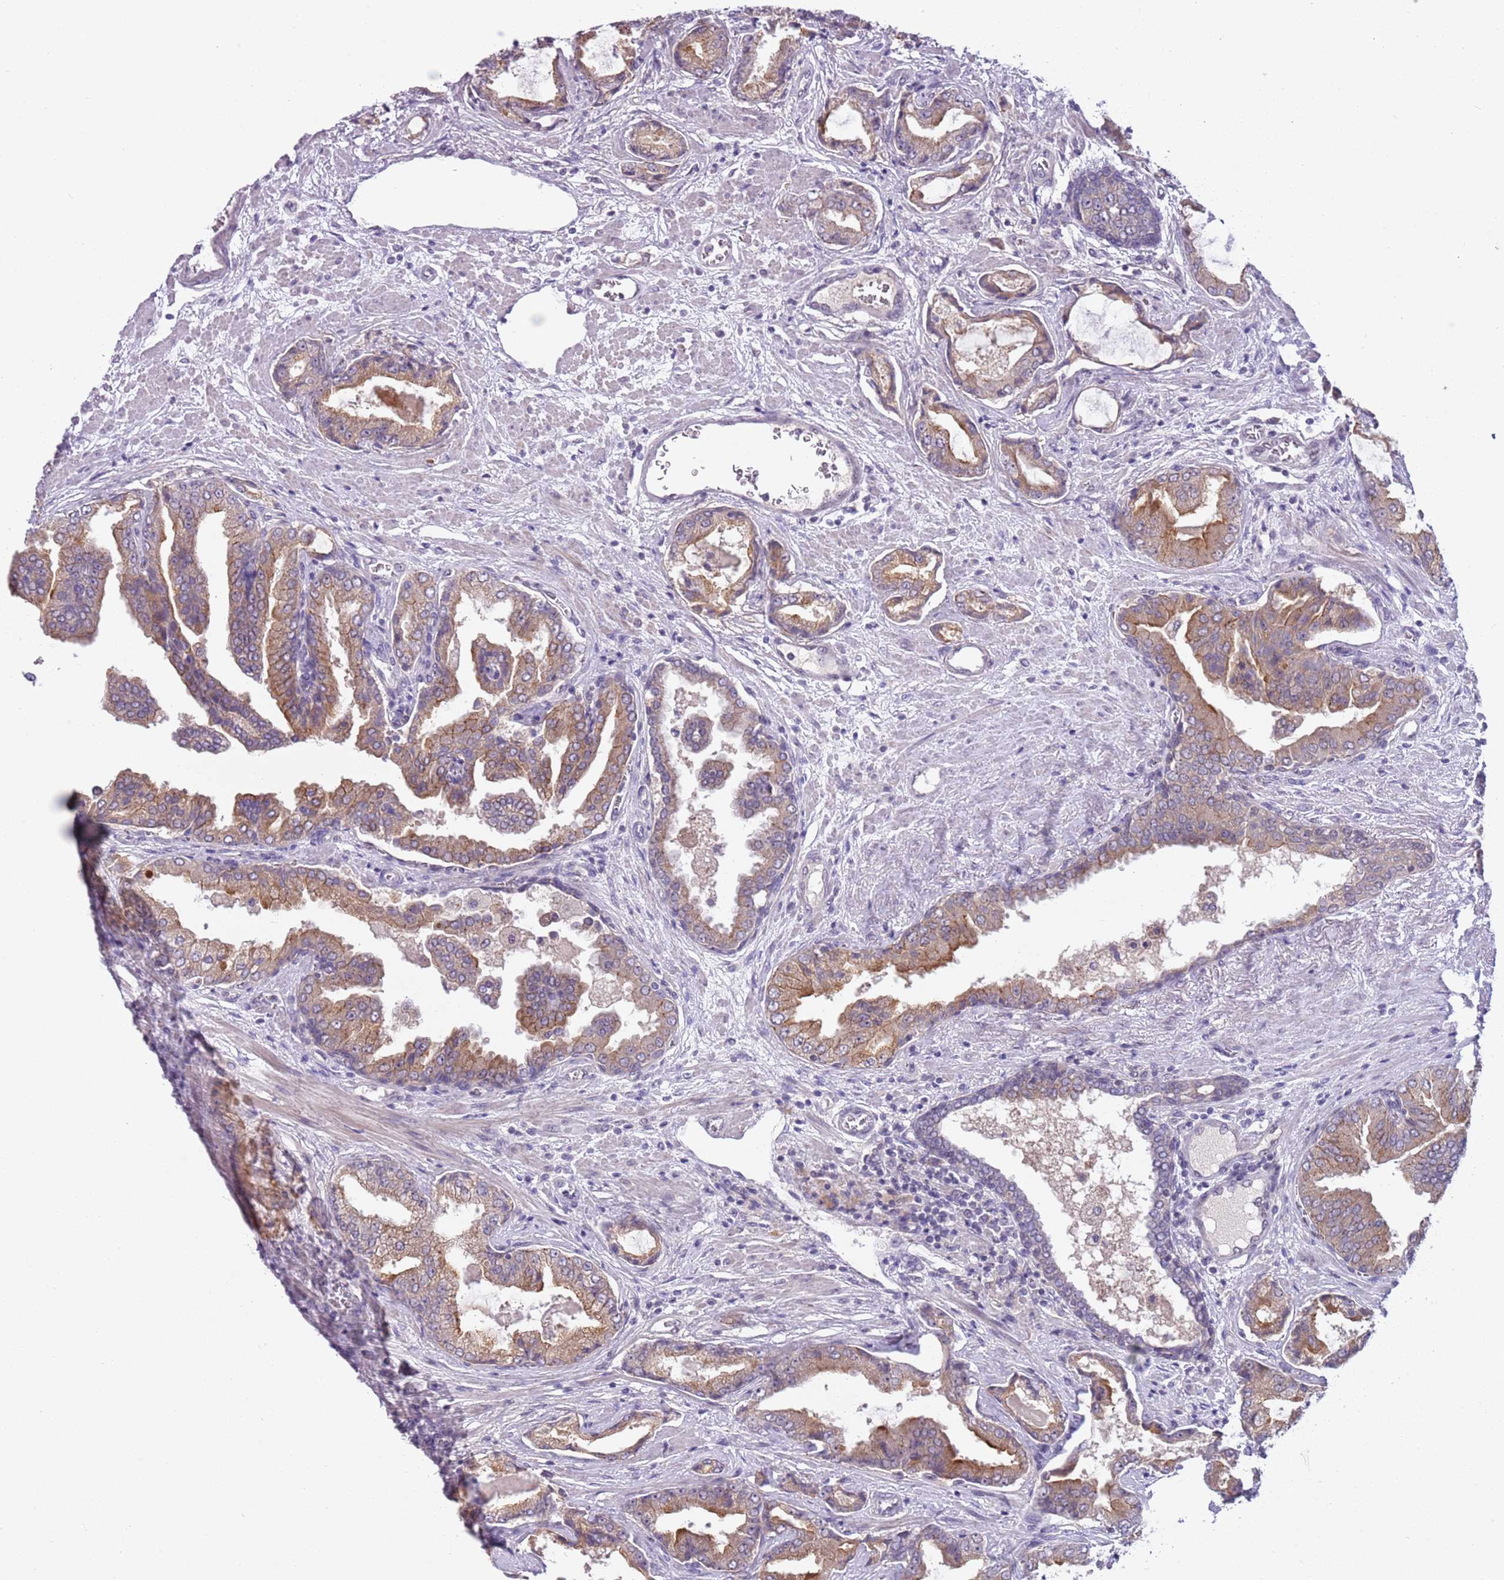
{"staining": {"intensity": "moderate", "quantity": ">75%", "location": "cytoplasmic/membranous"}, "tissue": "prostate cancer", "cell_type": "Tumor cells", "image_type": "cancer", "snomed": [{"axis": "morphology", "description": "Adenocarcinoma, High grade"}, {"axis": "topography", "description": "Prostate"}], "caption": "A photomicrograph of prostate cancer stained for a protein demonstrates moderate cytoplasmic/membranous brown staining in tumor cells. (DAB = brown stain, brightfield microscopy at high magnification).", "gene": "TM2D1", "patient": {"sex": "male", "age": 68}}